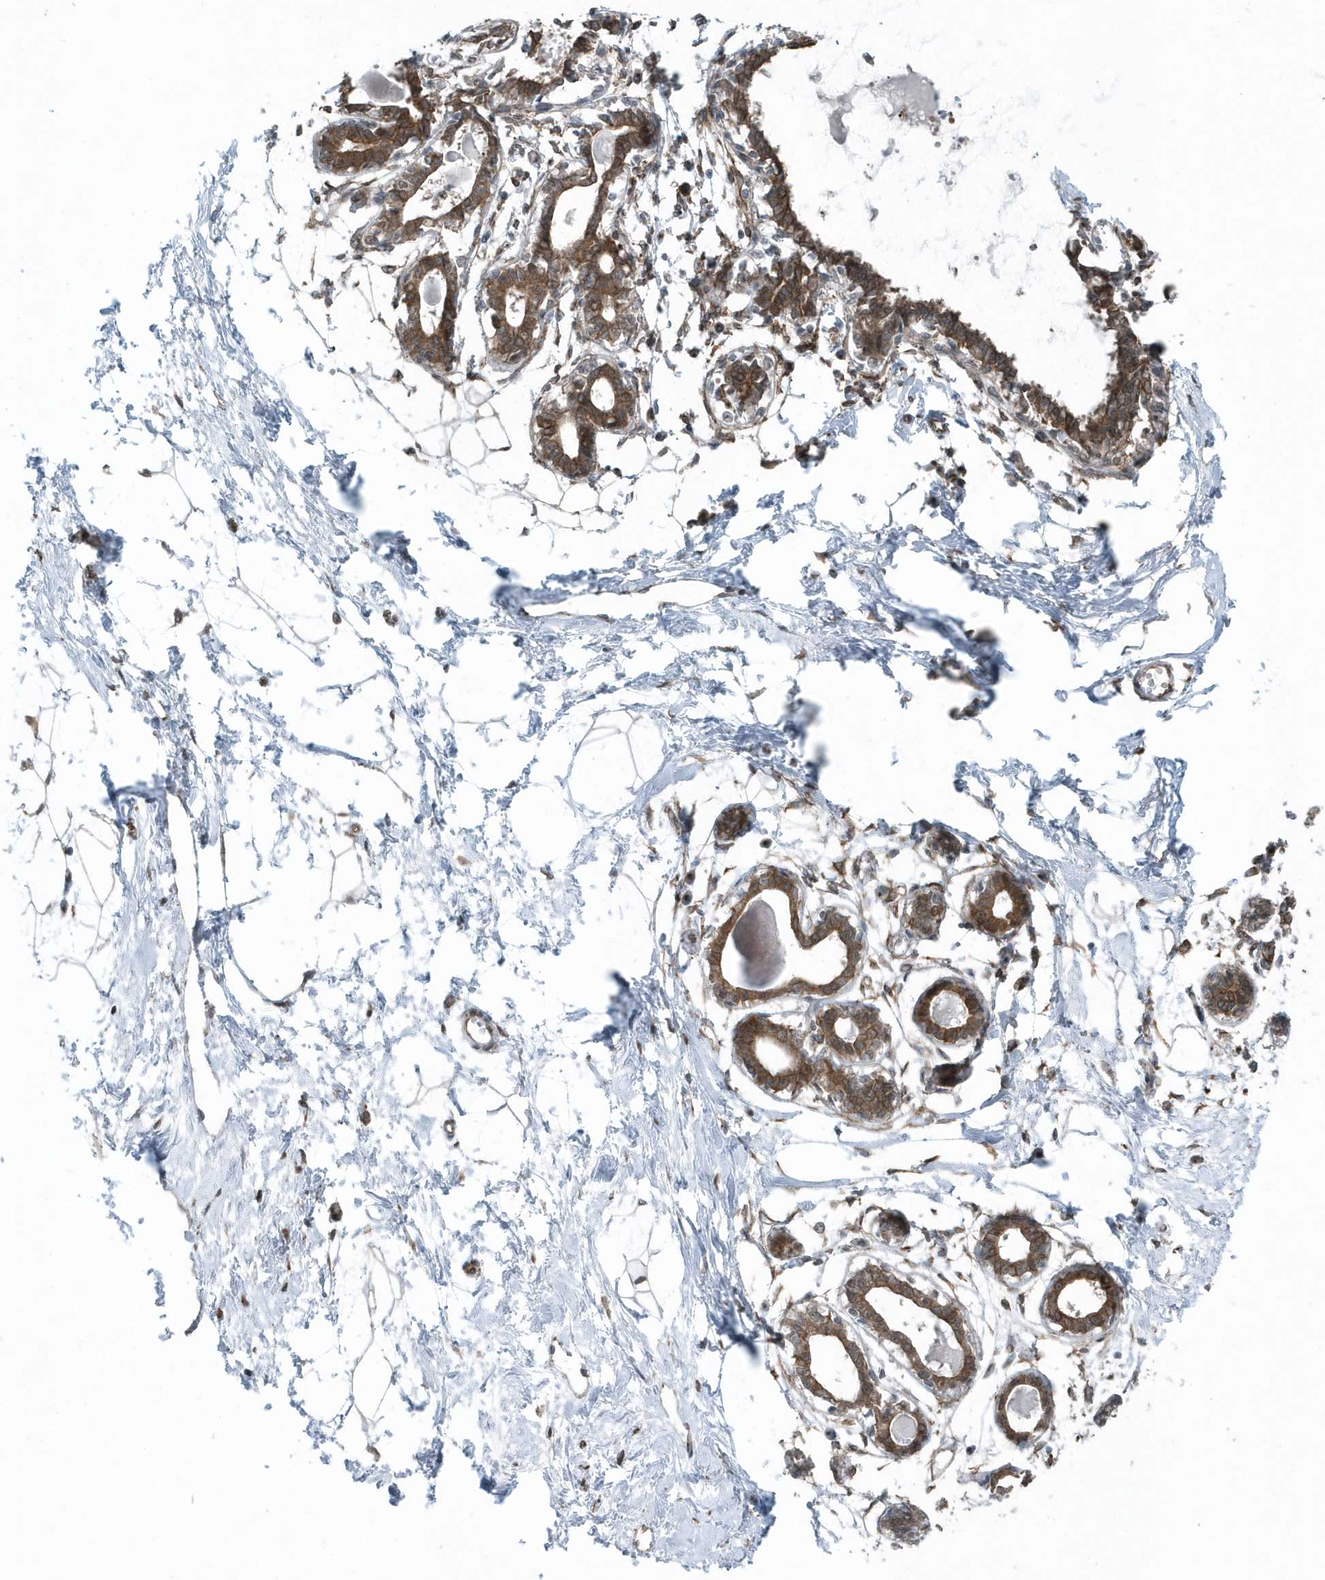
{"staining": {"intensity": "negative", "quantity": "none", "location": "none"}, "tissue": "breast", "cell_type": "Adipocytes", "image_type": "normal", "snomed": [{"axis": "morphology", "description": "Normal tissue, NOS"}, {"axis": "topography", "description": "Breast"}], "caption": "Immunohistochemistry image of normal human breast stained for a protein (brown), which demonstrates no expression in adipocytes. (IHC, brightfield microscopy, high magnification).", "gene": "GCC2", "patient": {"sex": "female", "age": 45}}